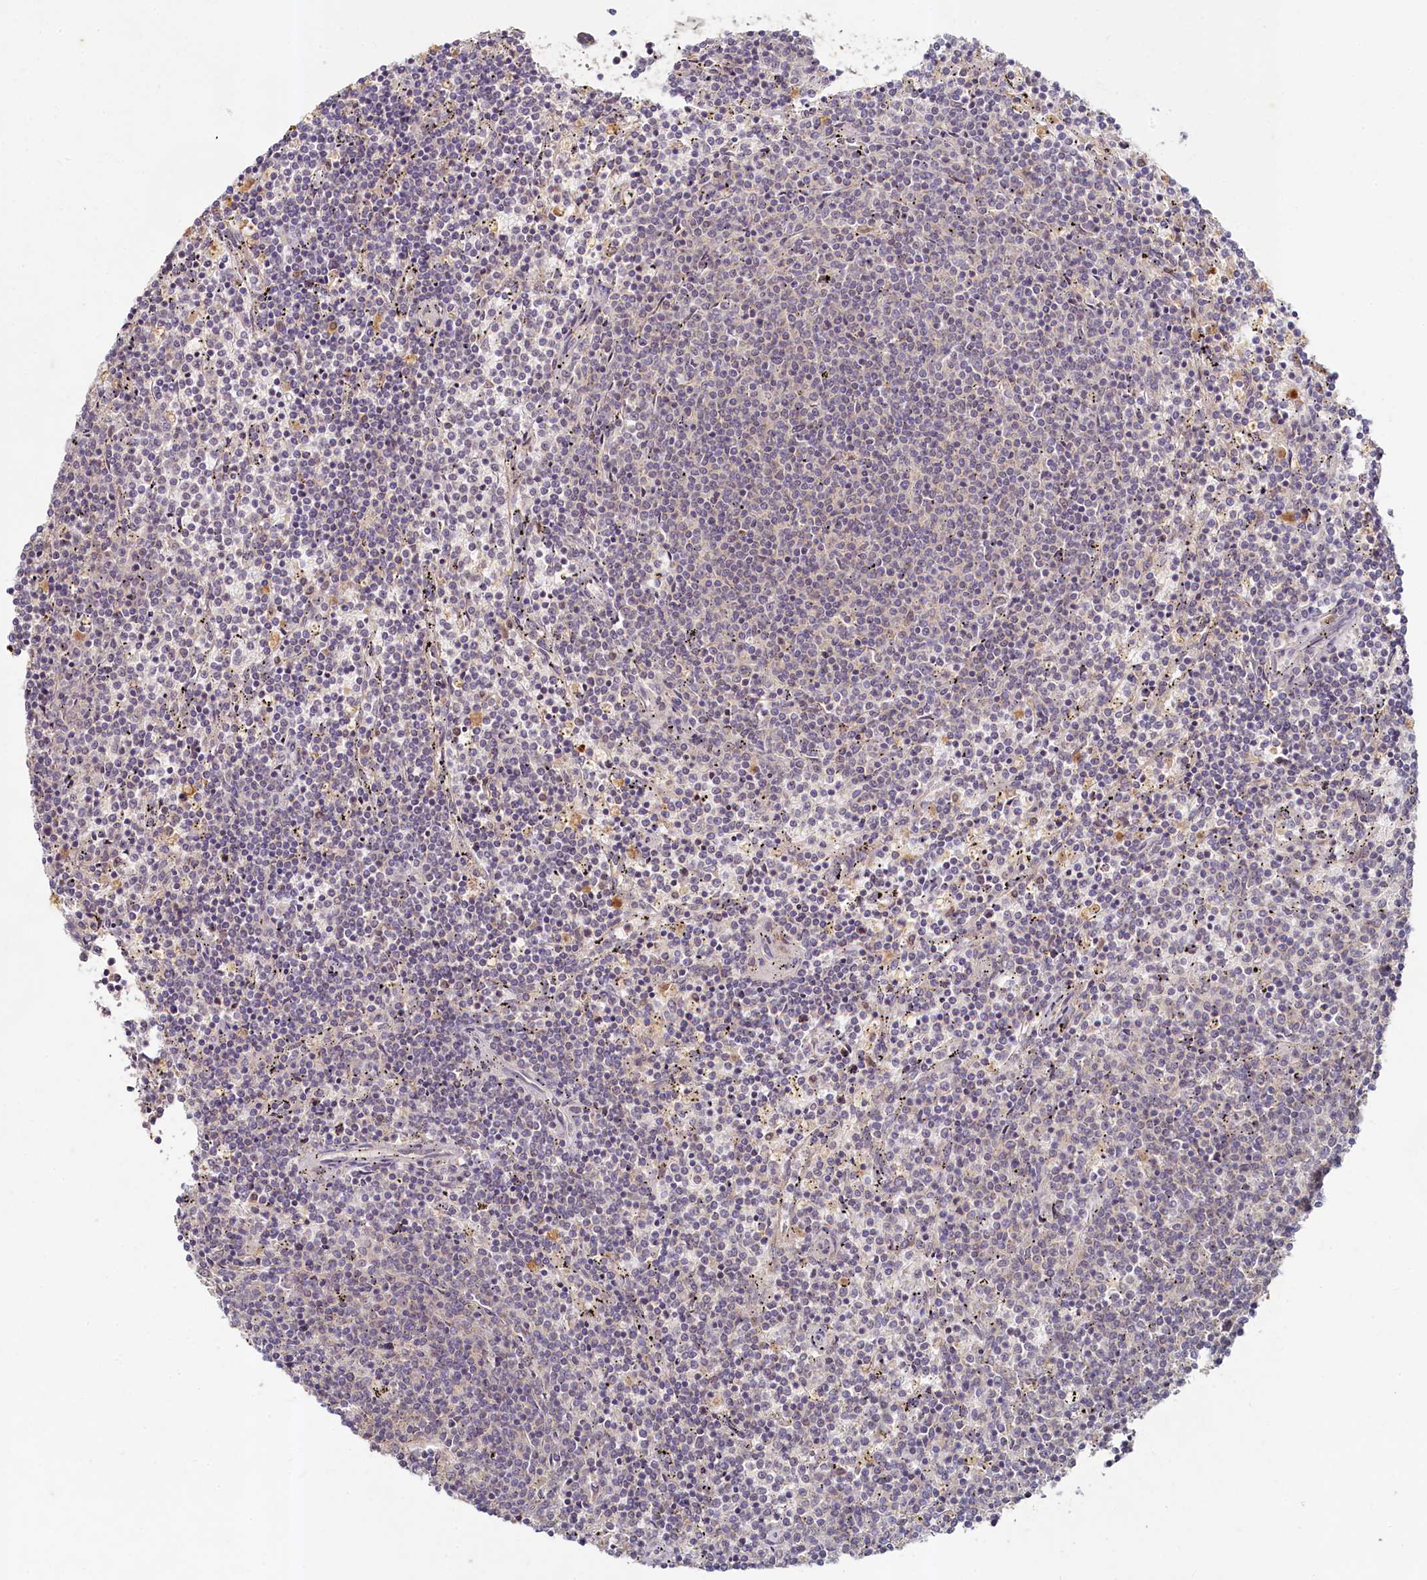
{"staining": {"intensity": "negative", "quantity": "none", "location": "none"}, "tissue": "lymphoma", "cell_type": "Tumor cells", "image_type": "cancer", "snomed": [{"axis": "morphology", "description": "Malignant lymphoma, non-Hodgkin's type, Low grade"}, {"axis": "topography", "description": "Spleen"}], "caption": "Lymphoma was stained to show a protein in brown. There is no significant positivity in tumor cells.", "gene": "HERC3", "patient": {"sex": "female", "age": 50}}